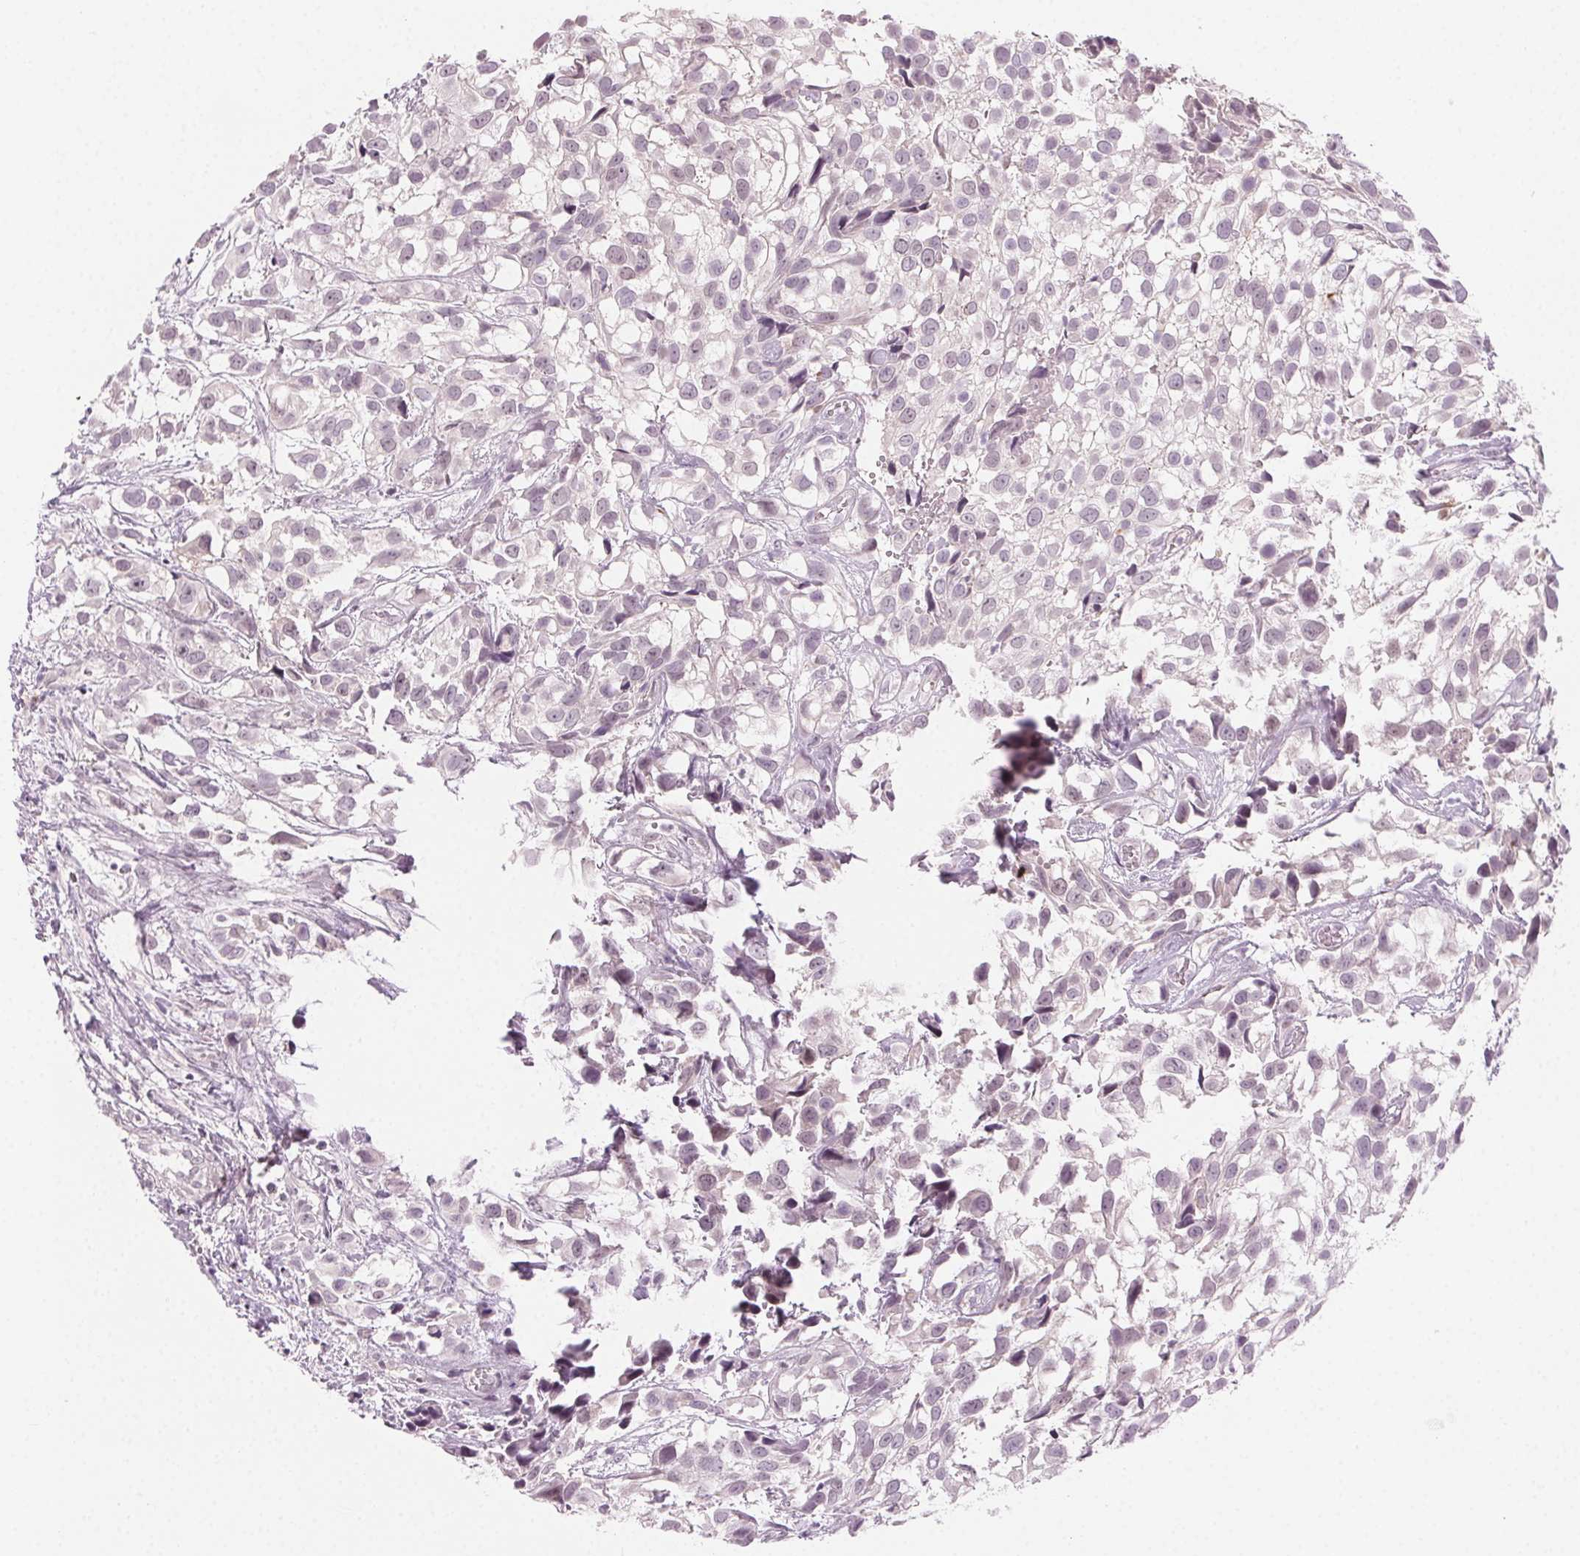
{"staining": {"intensity": "negative", "quantity": "none", "location": "none"}, "tissue": "urothelial cancer", "cell_type": "Tumor cells", "image_type": "cancer", "snomed": [{"axis": "morphology", "description": "Urothelial carcinoma, High grade"}, {"axis": "topography", "description": "Urinary bladder"}], "caption": "Immunohistochemistry of human urothelial cancer displays no positivity in tumor cells.", "gene": "HSF5", "patient": {"sex": "male", "age": 56}}